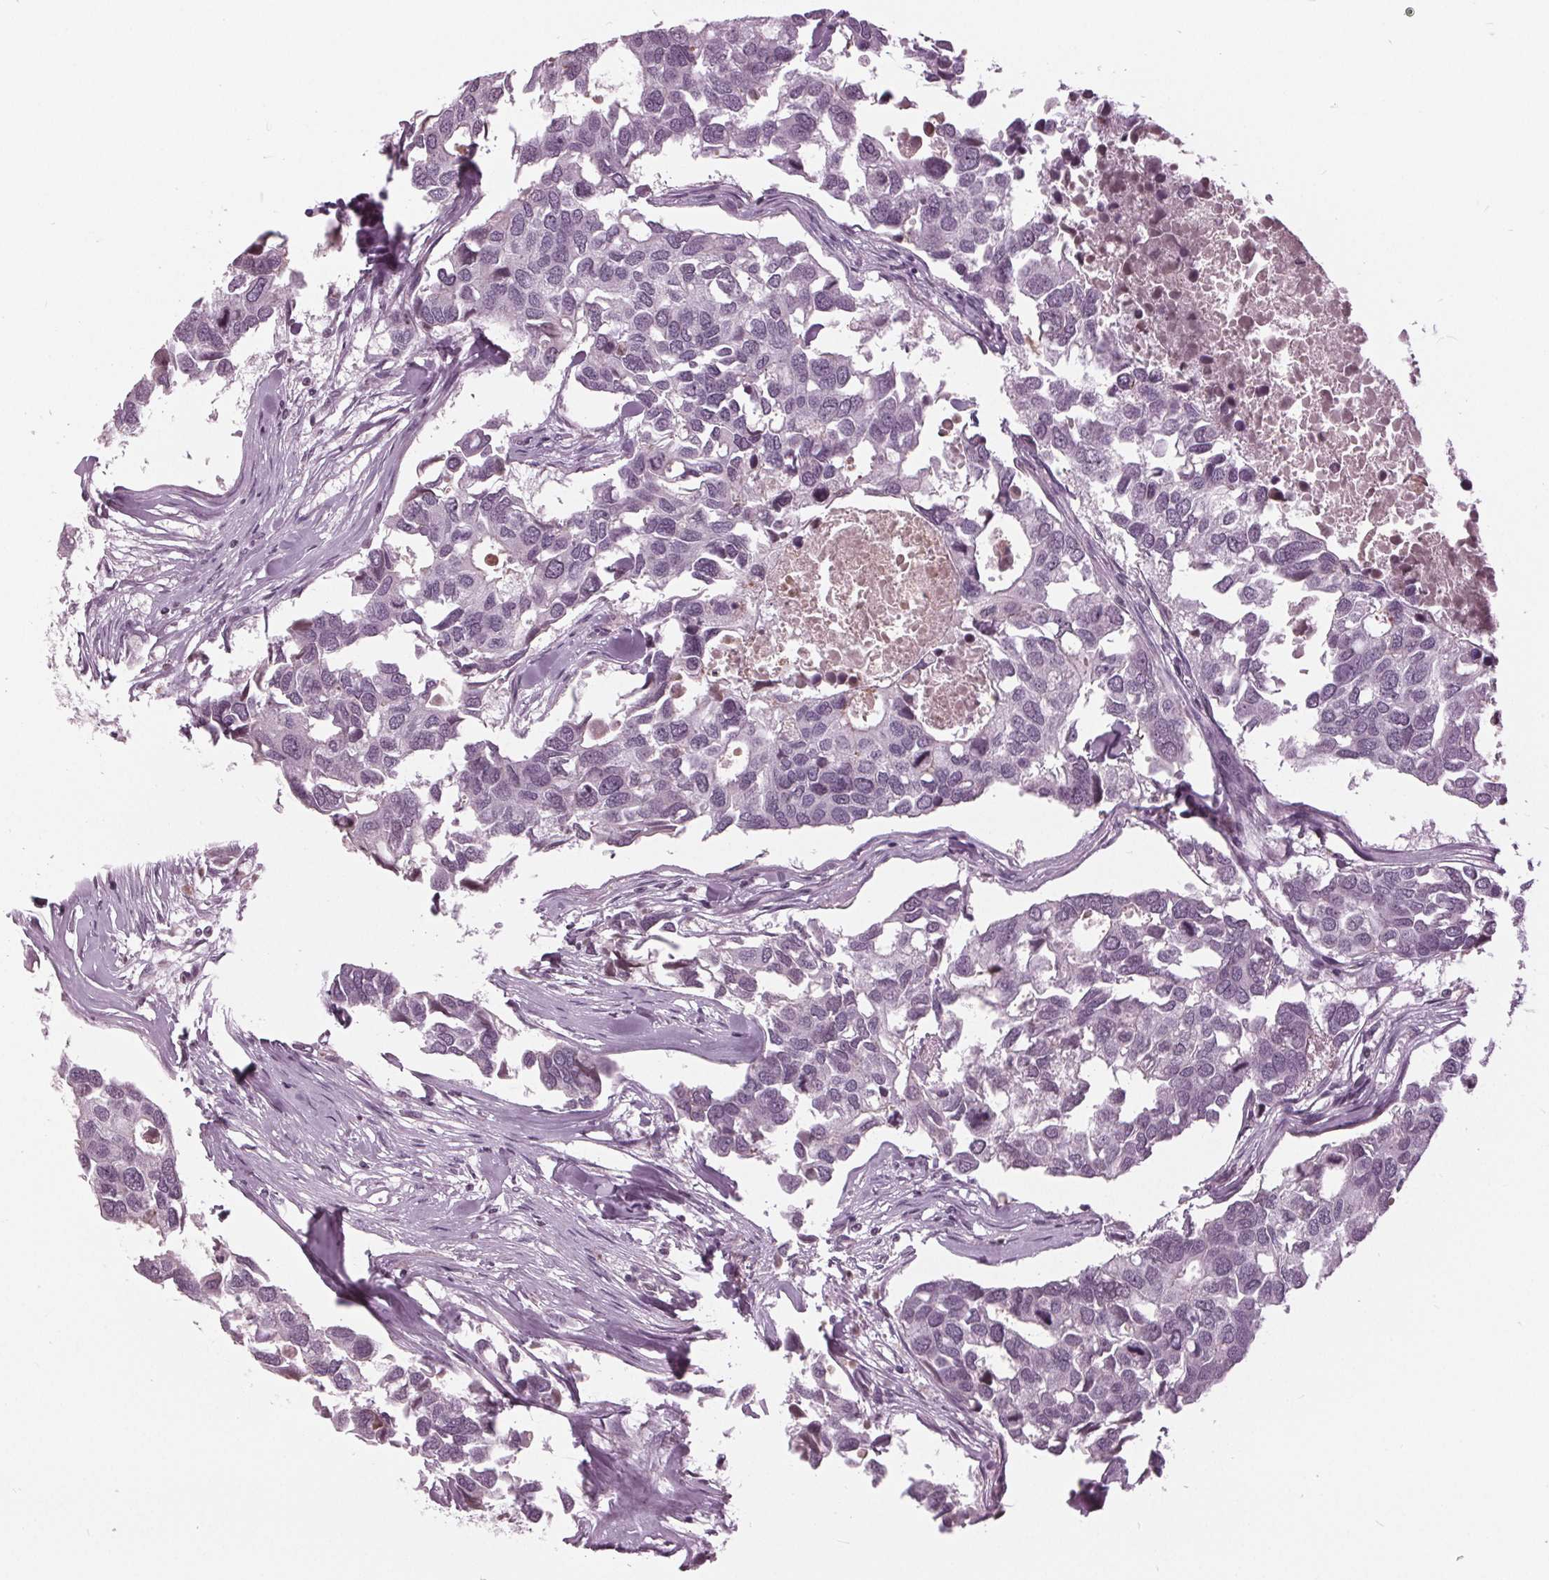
{"staining": {"intensity": "negative", "quantity": "none", "location": "none"}, "tissue": "breast cancer", "cell_type": "Tumor cells", "image_type": "cancer", "snomed": [{"axis": "morphology", "description": "Duct carcinoma"}, {"axis": "topography", "description": "Breast"}], "caption": "This is an immunohistochemistry (IHC) photomicrograph of human breast cancer (infiltrating ductal carcinoma). There is no expression in tumor cells.", "gene": "SLC9A4", "patient": {"sex": "female", "age": 83}}